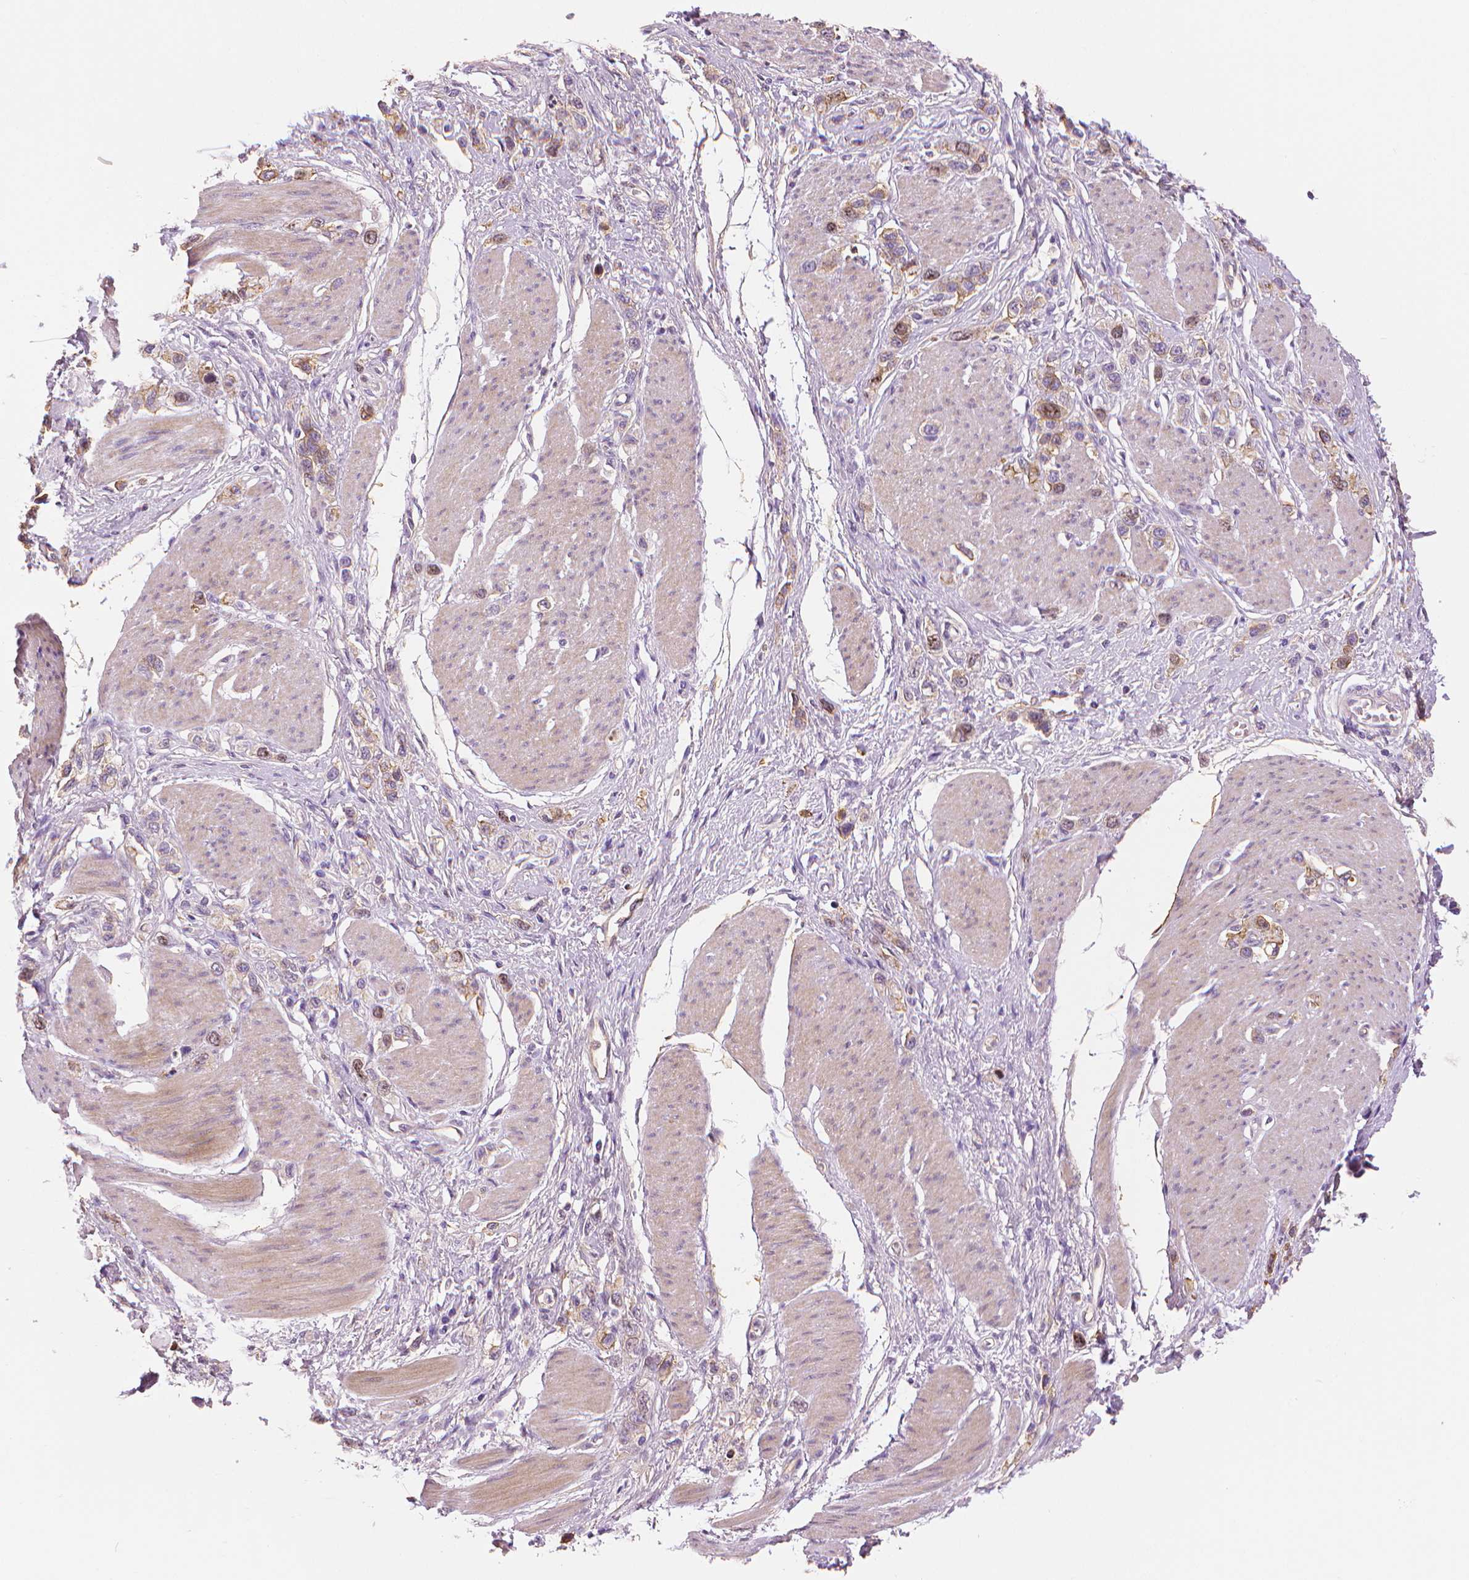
{"staining": {"intensity": "weak", "quantity": "25%-75%", "location": "cytoplasmic/membranous,nuclear"}, "tissue": "stomach cancer", "cell_type": "Tumor cells", "image_type": "cancer", "snomed": [{"axis": "morphology", "description": "Adenocarcinoma, NOS"}, {"axis": "topography", "description": "Stomach"}], "caption": "Immunohistochemical staining of human stomach adenocarcinoma reveals low levels of weak cytoplasmic/membranous and nuclear positivity in approximately 25%-75% of tumor cells. (DAB (3,3'-diaminobenzidine) IHC with brightfield microscopy, high magnification).", "gene": "MKI67", "patient": {"sex": "female", "age": 65}}